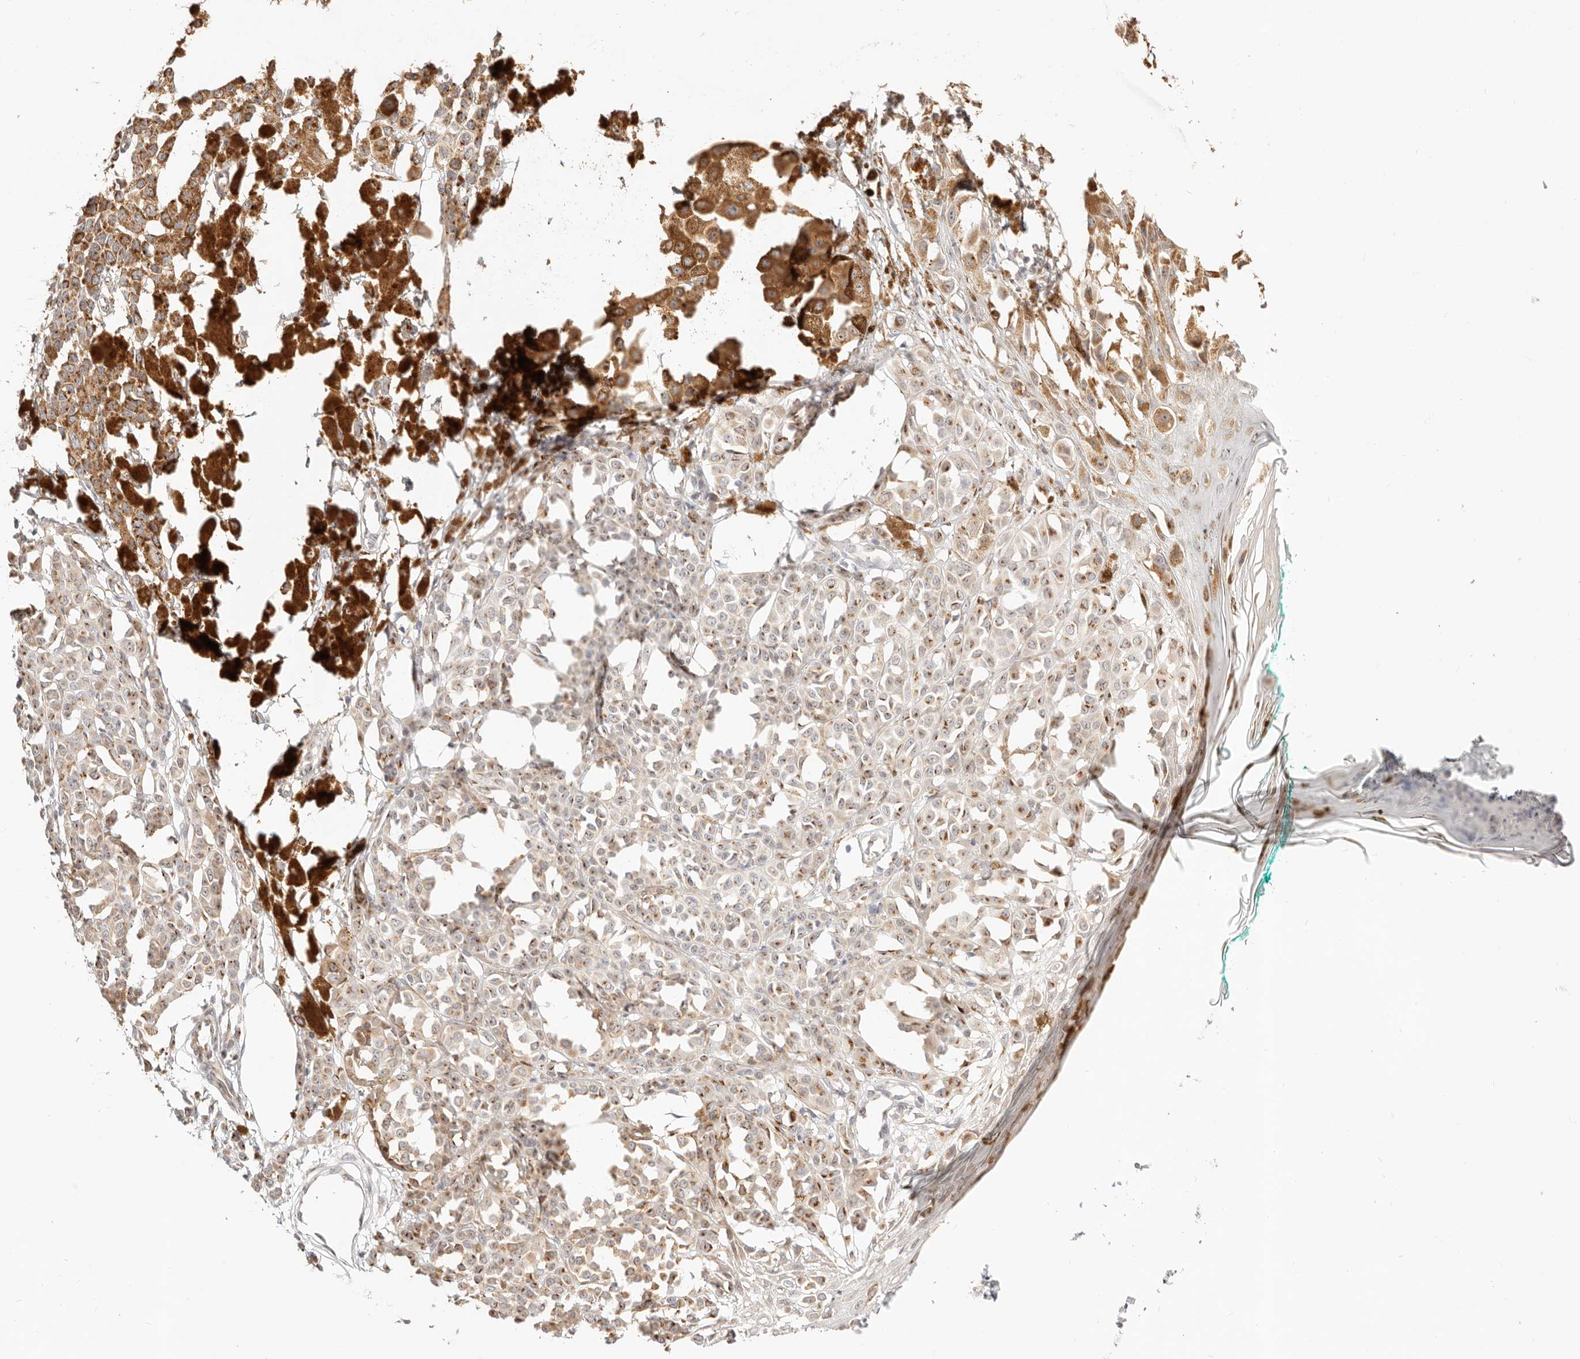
{"staining": {"intensity": "weak", "quantity": ">75%", "location": "cytoplasmic/membranous"}, "tissue": "melanoma", "cell_type": "Tumor cells", "image_type": "cancer", "snomed": [{"axis": "morphology", "description": "Malignant melanoma, NOS"}, {"axis": "topography", "description": "Skin of leg"}], "caption": "A brown stain labels weak cytoplasmic/membranous positivity of a protein in melanoma tumor cells. Using DAB (brown) and hematoxylin (blue) stains, captured at high magnification using brightfield microscopy.", "gene": "FAM20B", "patient": {"sex": "female", "age": 72}}